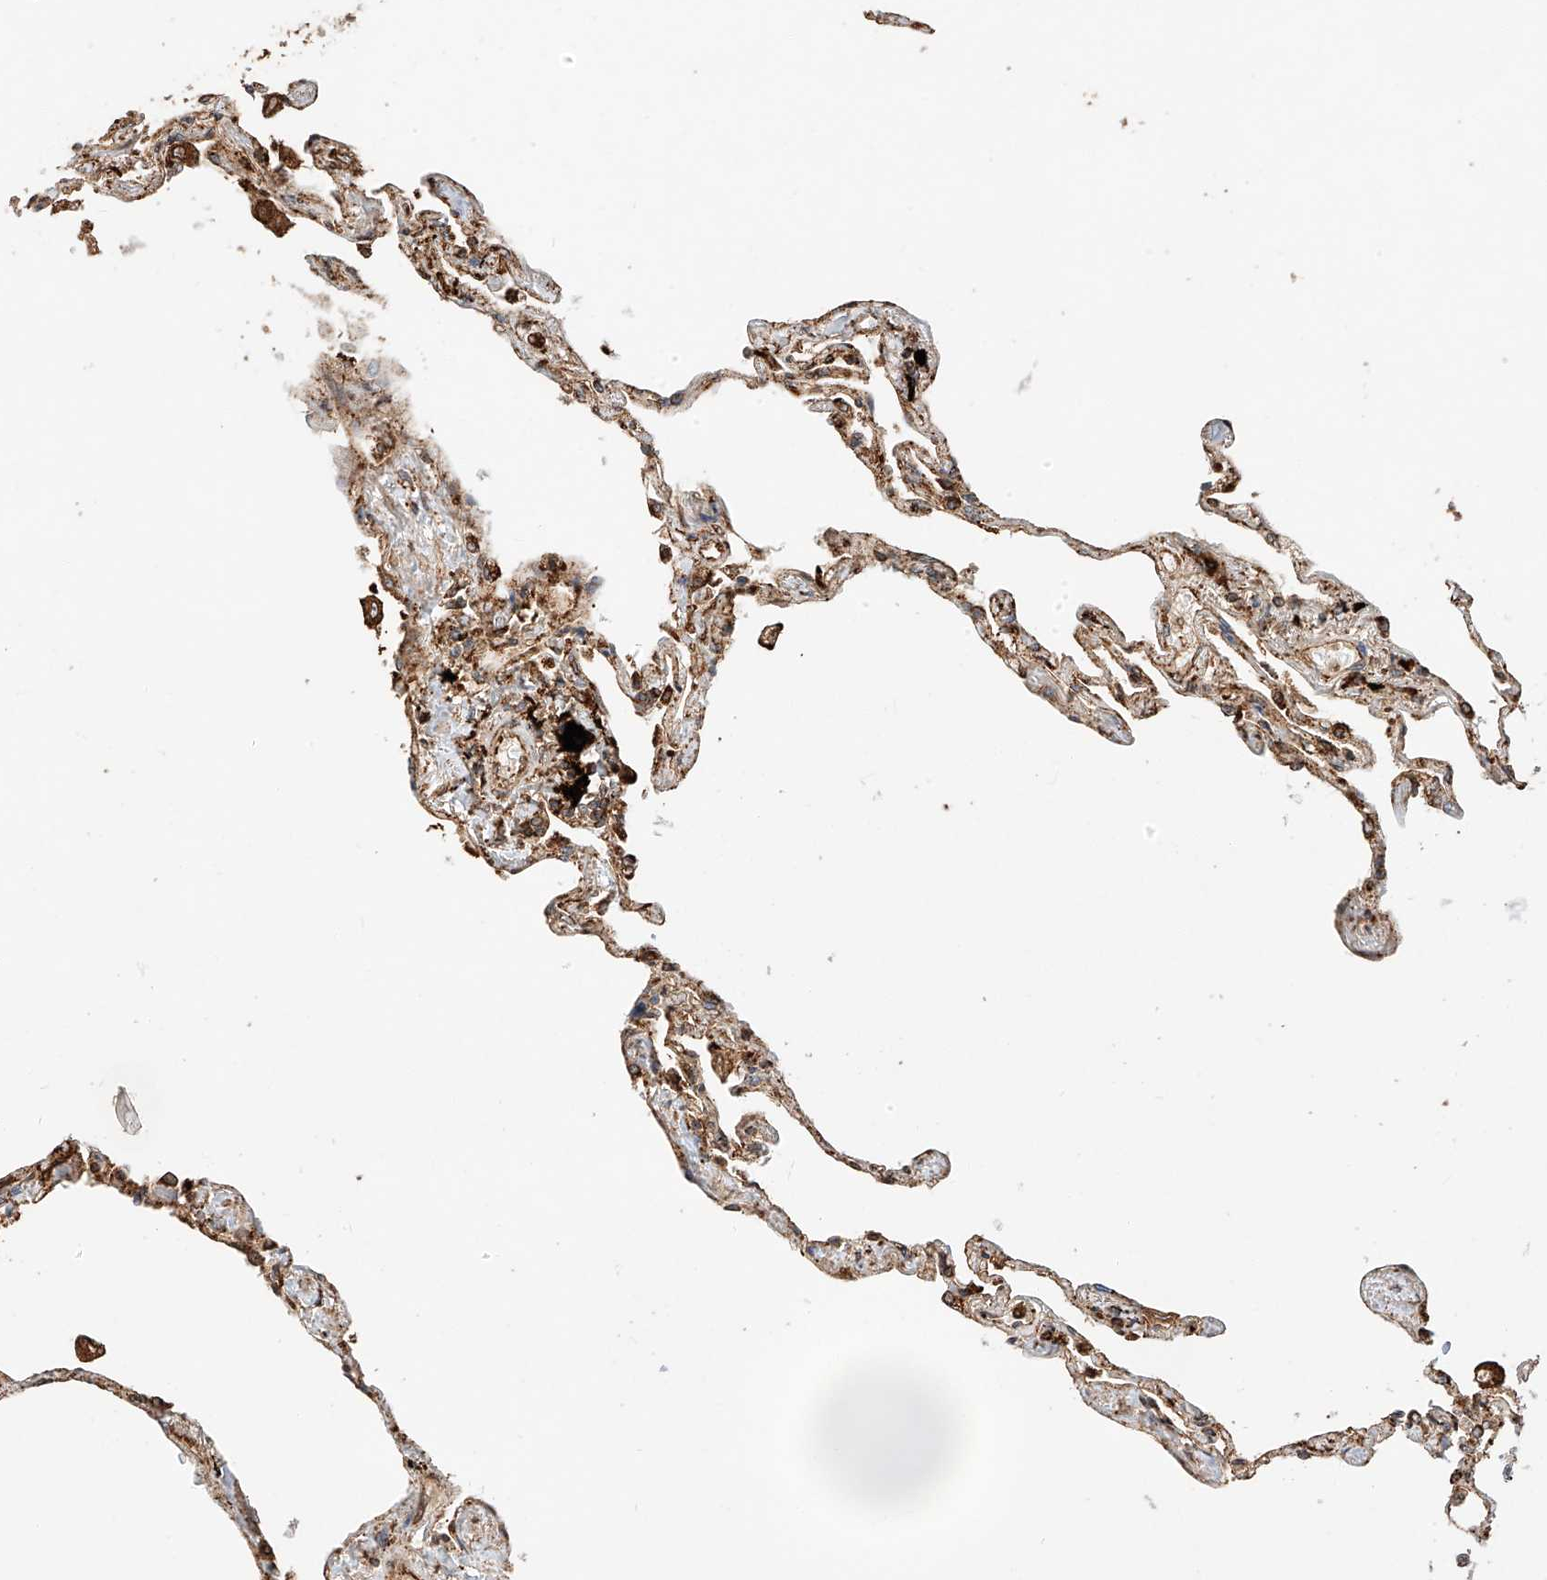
{"staining": {"intensity": "moderate", "quantity": ">75%", "location": "cytoplasmic/membranous"}, "tissue": "lung", "cell_type": "Alveolar cells", "image_type": "normal", "snomed": [{"axis": "morphology", "description": "Normal tissue, NOS"}, {"axis": "topography", "description": "Lung"}], "caption": "Immunohistochemical staining of benign lung displays moderate cytoplasmic/membranous protein positivity in about >75% of alveolar cells.", "gene": "ZNF84", "patient": {"sex": "female", "age": 67}}